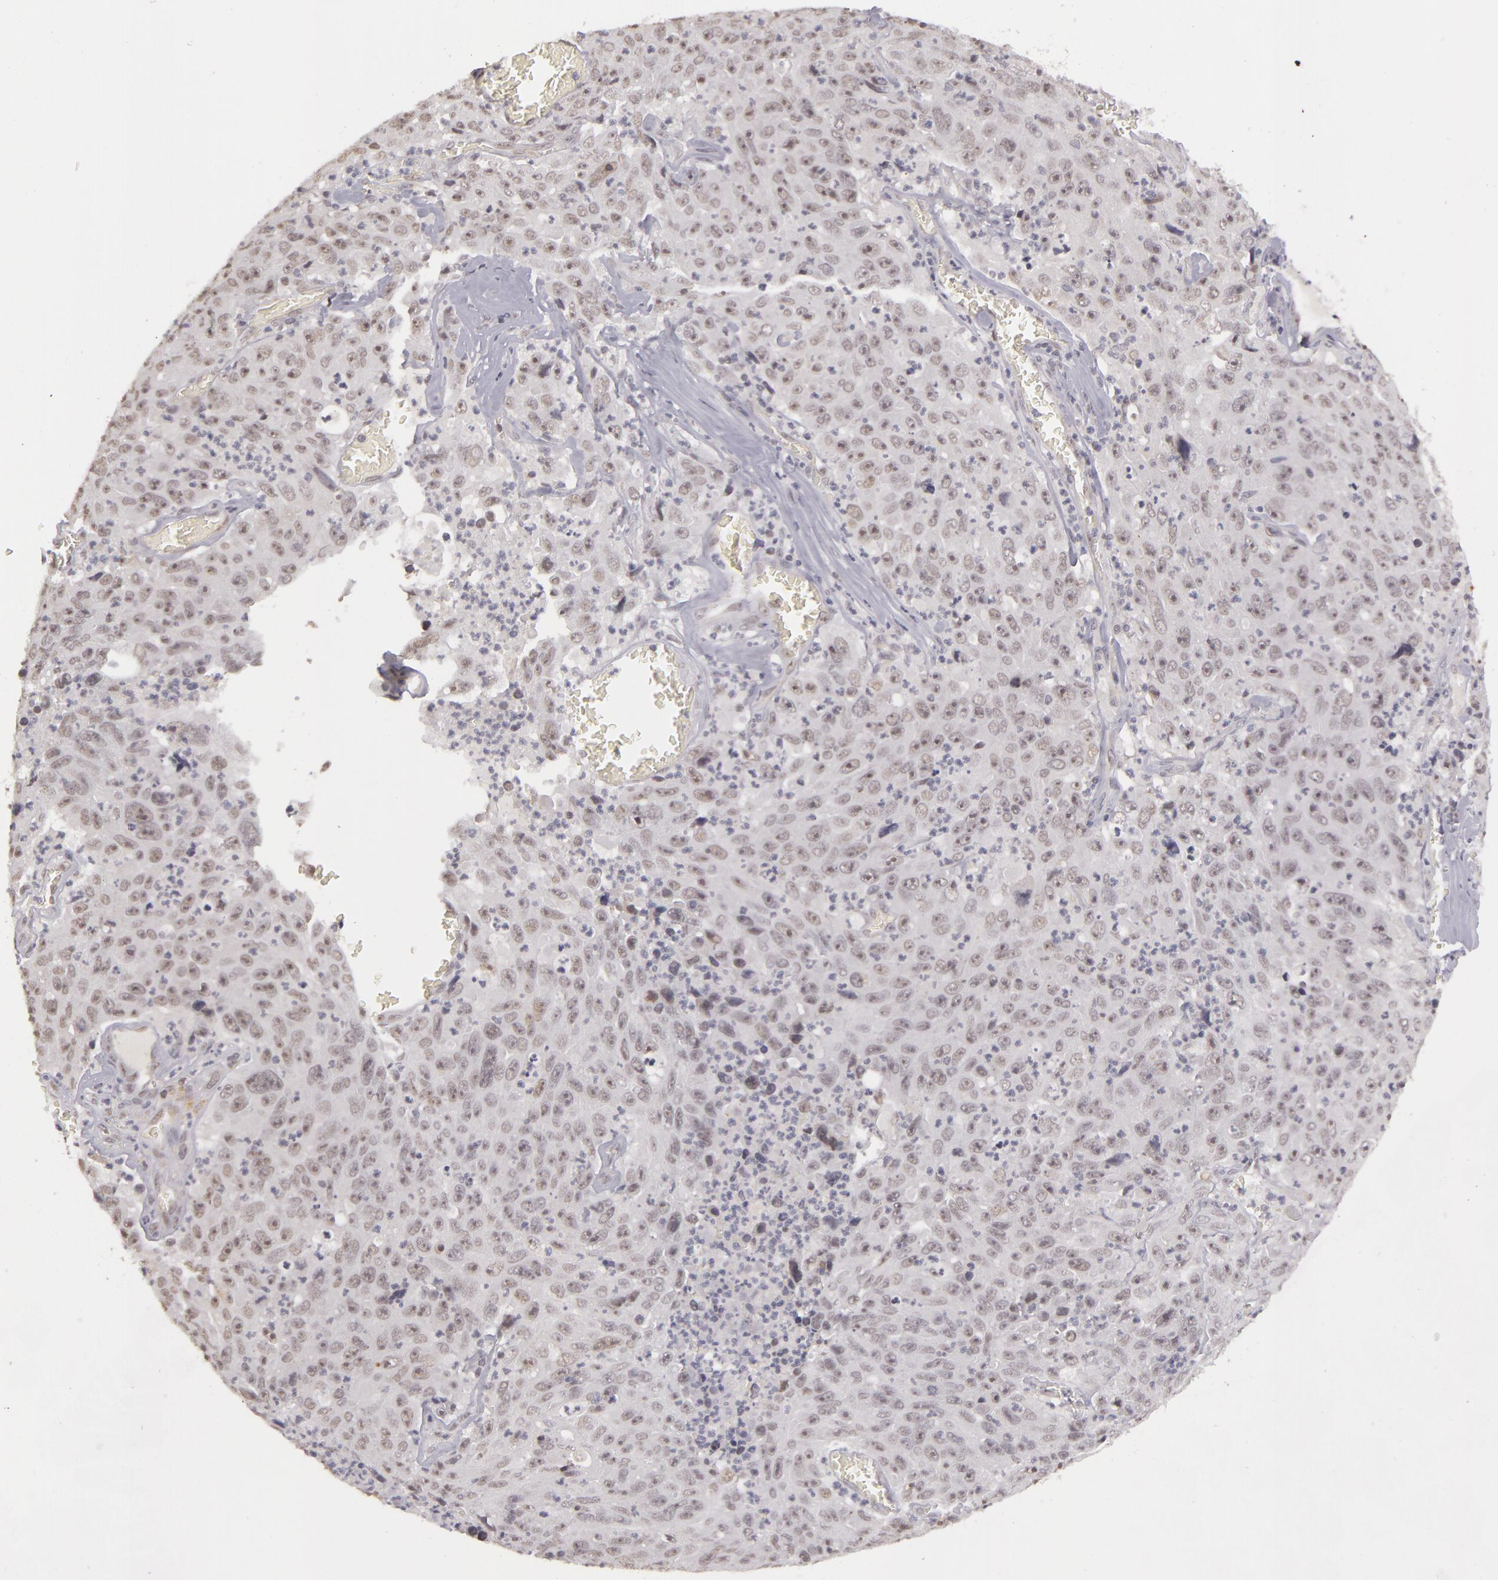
{"staining": {"intensity": "weak", "quantity": "25%-75%", "location": "nuclear"}, "tissue": "lung cancer", "cell_type": "Tumor cells", "image_type": "cancer", "snomed": [{"axis": "morphology", "description": "Squamous cell carcinoma, NOS"}, {"axis": "topography", "description": "Lung"}], "caption": "Lung squamous cell carcinoma stained with DAB (3,3'-diaminobenzidine) immunohistochemistry (IHC) reveals low levels of weak nuclear expression in about 25%-75% of tumor cells.", "gene": "RRP7A", "patient": {"sex": "male", "age": 64}}